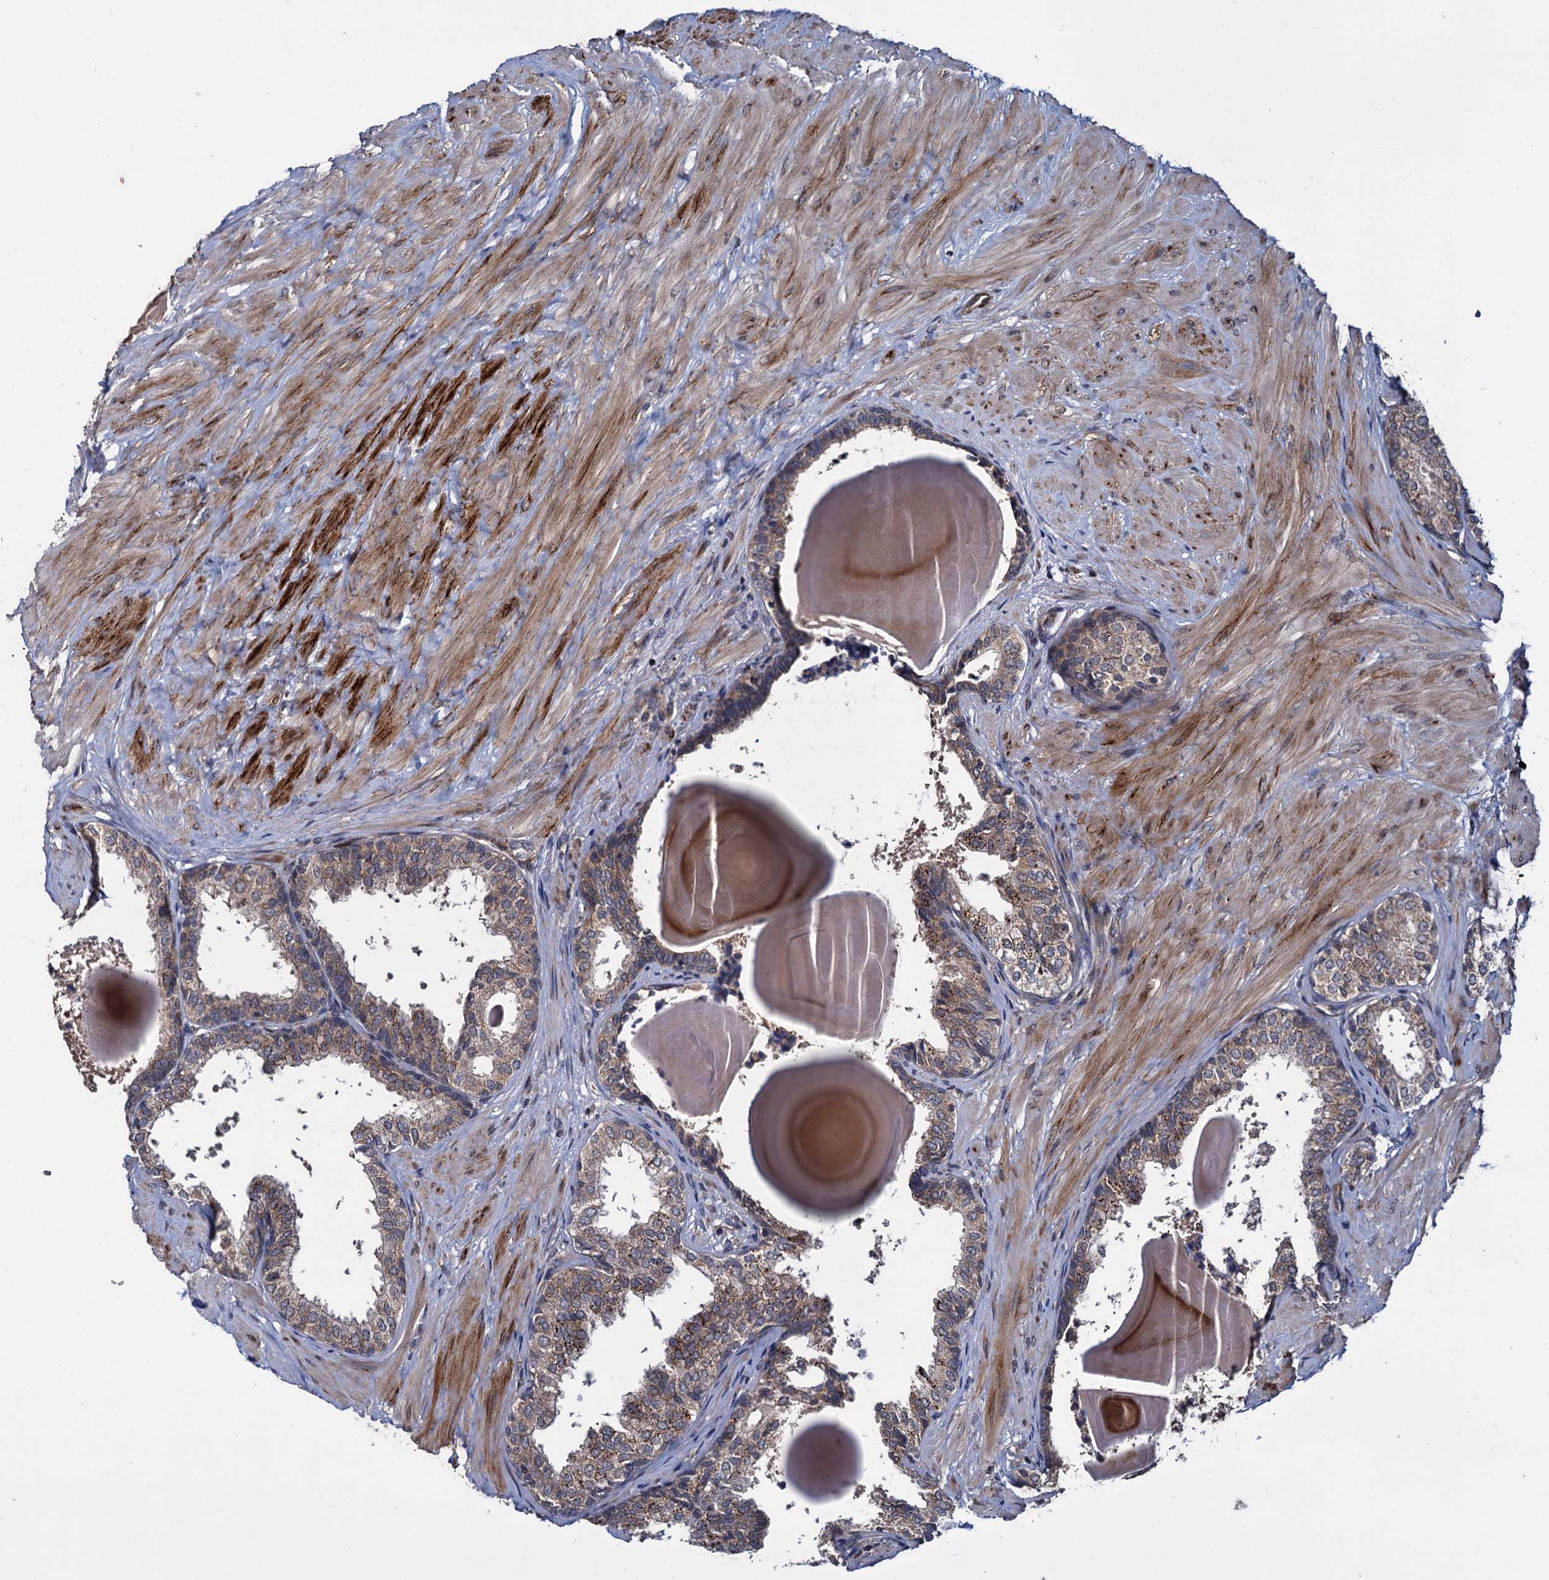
{"staining": {"intensity": "moderate", "quantity": "25%-75%", "location": "cytoplasmic/membranous"}, "tissue": "prostate", "cell_type": "Glandular cells", "image_type": "normal", "snomed": [{"axis": "morphology", "description": "Normal tissue, NOS"}, {"axis": "topography", "description": "Prostate"}], "caption": "Immunohistochemistry image of benign prostate: prostate stained using IHC reveals medium levels of moderate protein expression localized specifically in the cytoplasmic/membranous of glandular cells, appearing as a cytoplasmic/membranous brown color.", "gene": "ARHGAP42", "patient": {"sex": "male", "age": 48}}